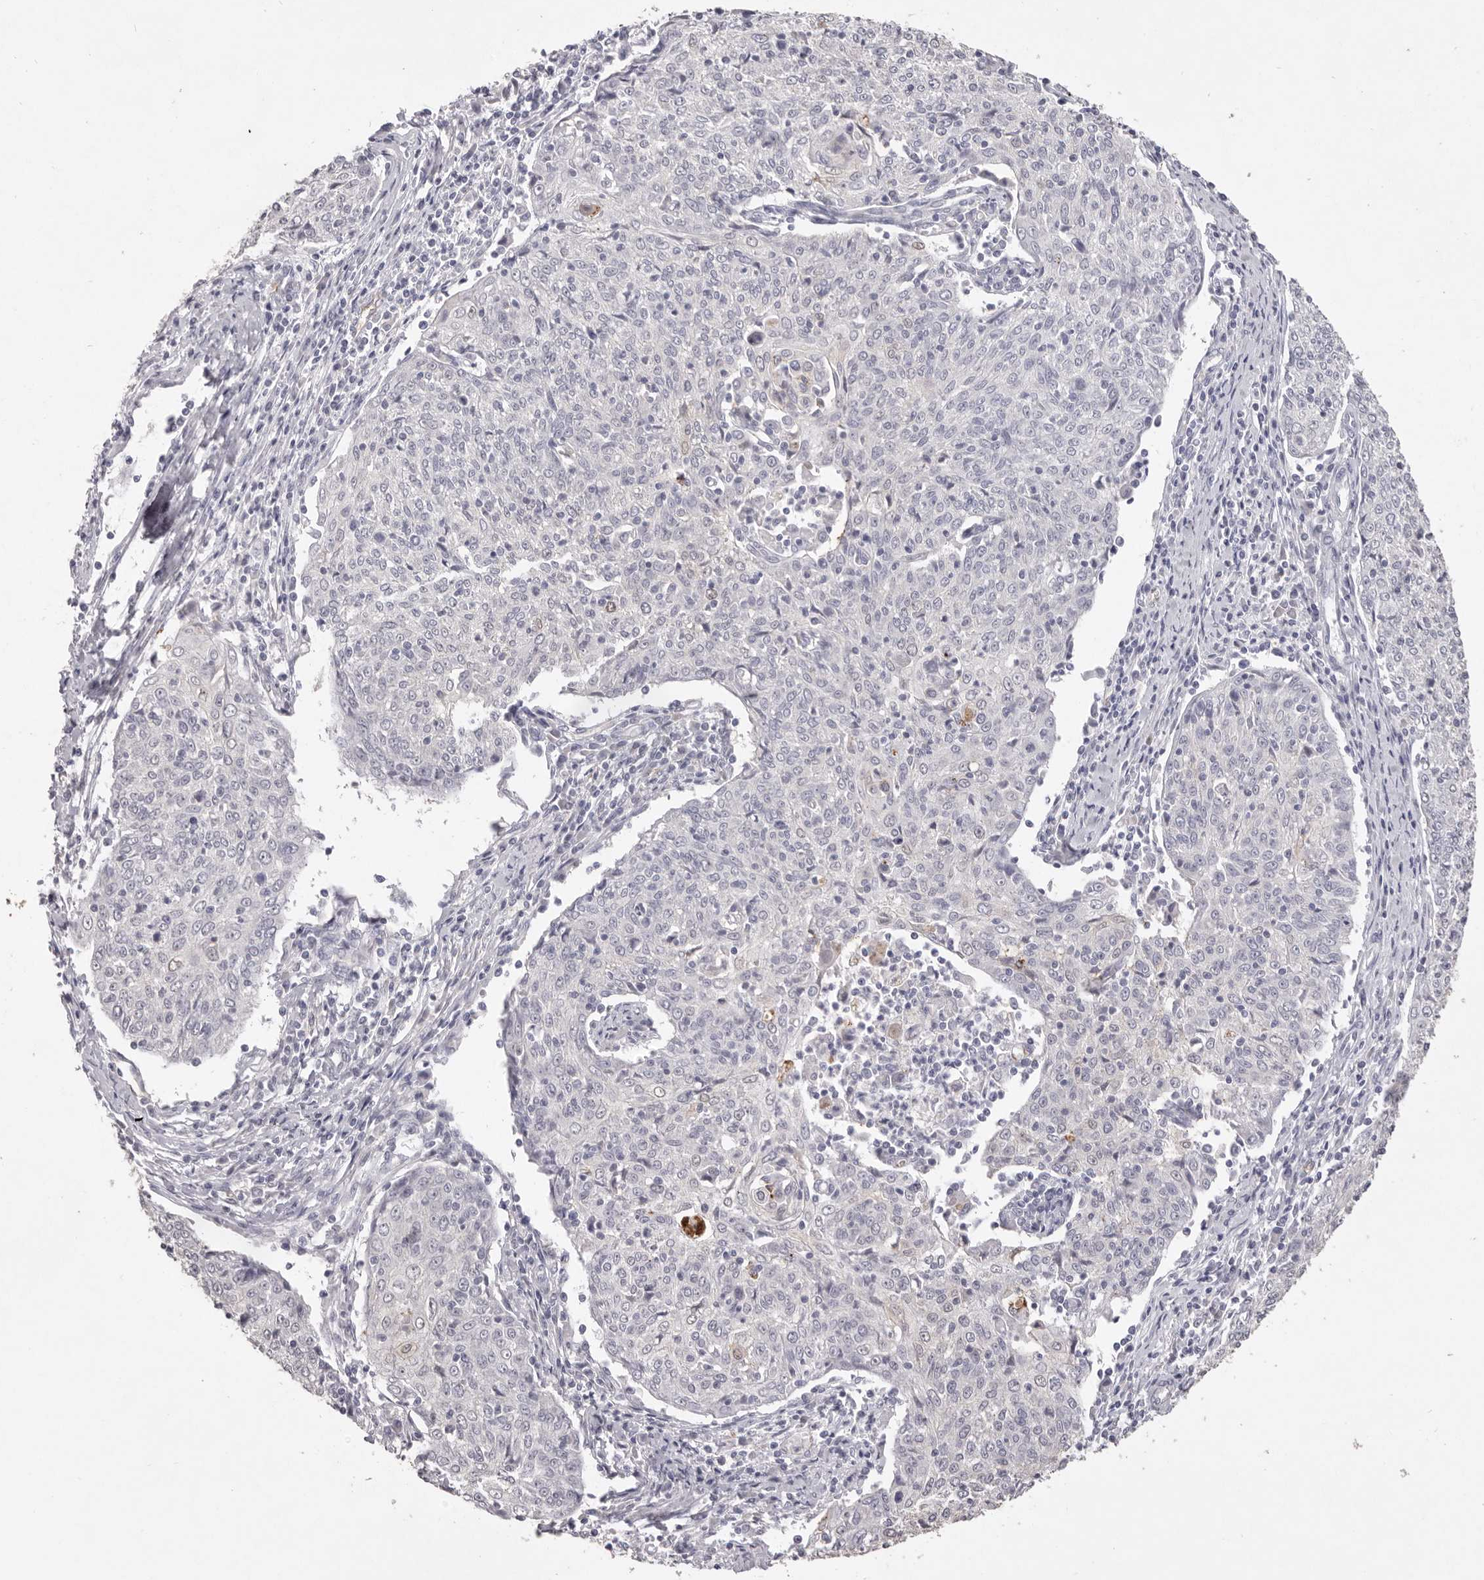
{"staining": {"intensity": "negative", "quantity": "none", "location": "none"}, "tissue": "cervical cancer", "cell_type": "Tumor cells", "image_type": "cancer", "snomed": [{"axis": "morphology", "description": "Squamous cell carcinoma, NOS"}, {"axis": "topography", "description": "Cervix"}], "caption": "The immunohistochemistry (IHC) histopathology image has no significant staining in tumor cells of cervical cancer (squamous cell carcinoma) tissue.", "gene": "ZYG11B", "patient": {"sex": "female", "age": 48}}